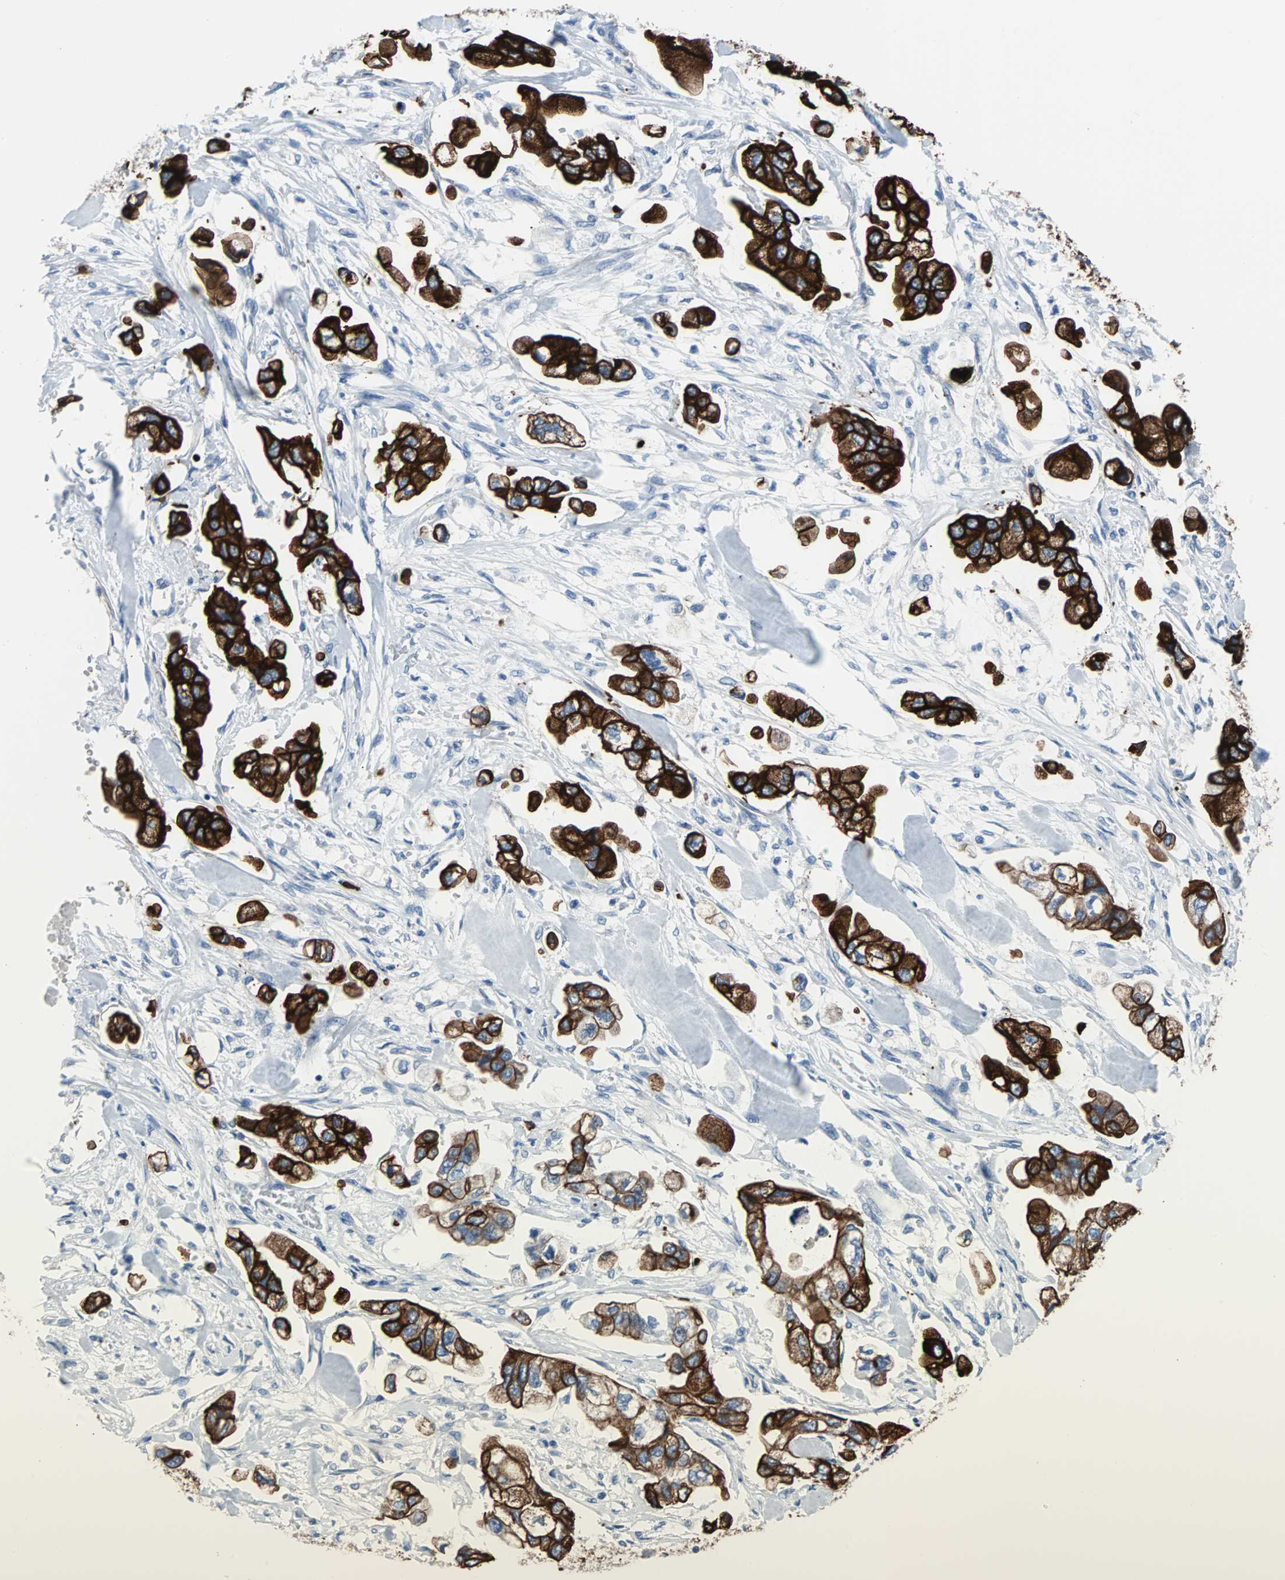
{"staining": {"intensity": "strong", "quantity": ">75%", "location": "cytoplasmic/membranous"}, "tissue": "stomach cancer", "cell_type": "Tumor cells", "image_type": "cancer", "snomed": [{"axis": "morphology", "description": "Adenocarcinoma, NOS"}, {"axis": "topography", "description": "Stomach"}], "caption": "Protein staining reveals strong cytoplasmic/membranous positivity in about >75% of tumor cells in stomach adenocarcinoma.", "gene": "KRT7", "patient": {"sex": "male", "age": 62}}